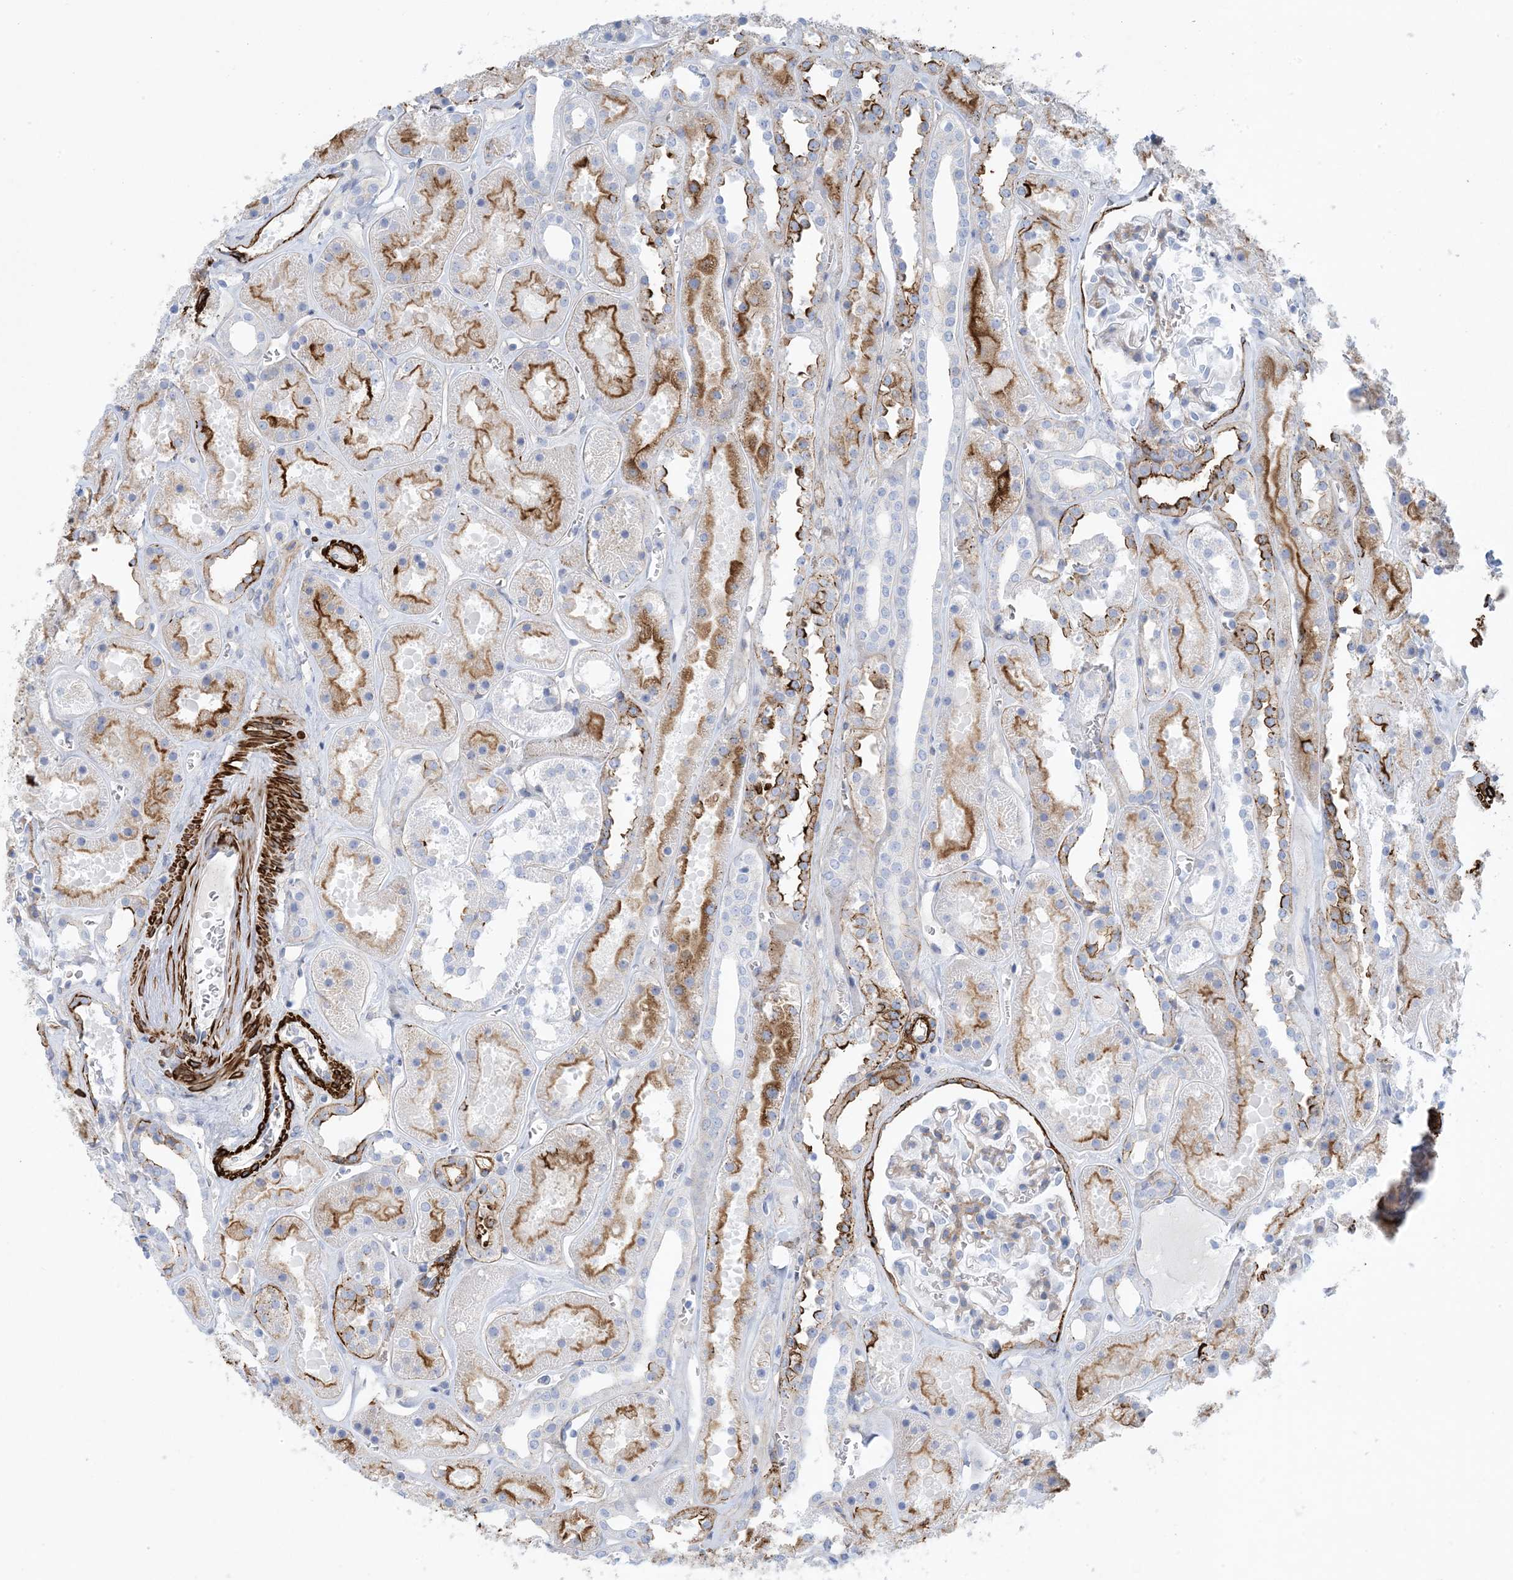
{"staining": {"intensity": "strong", "quantity": "<25%", "location": "cytoplasmic/membranous"}, "tissue": "kidney", "cell_type": "Cells in glomeruli", "image_type": "normal", "snomed": [{"axis": "morphology", "description": "Normal tissue, NOS"}, {"axis": "topography", "description": "Kidney"}], "caption": "High-magnification brightfield microscopy of unremarkable kidney stained with DAB (brown) and counterstained with hematoxylin (blue). cells in glomeruli exhibit strong cytoplasmic/membranous positivity is seen in about<25% of cells. (DAB = brown stain, brightfield microscopy at high magnification).", "gene": "SHANK1", "patient": {"sex": "female", "age": 41}}